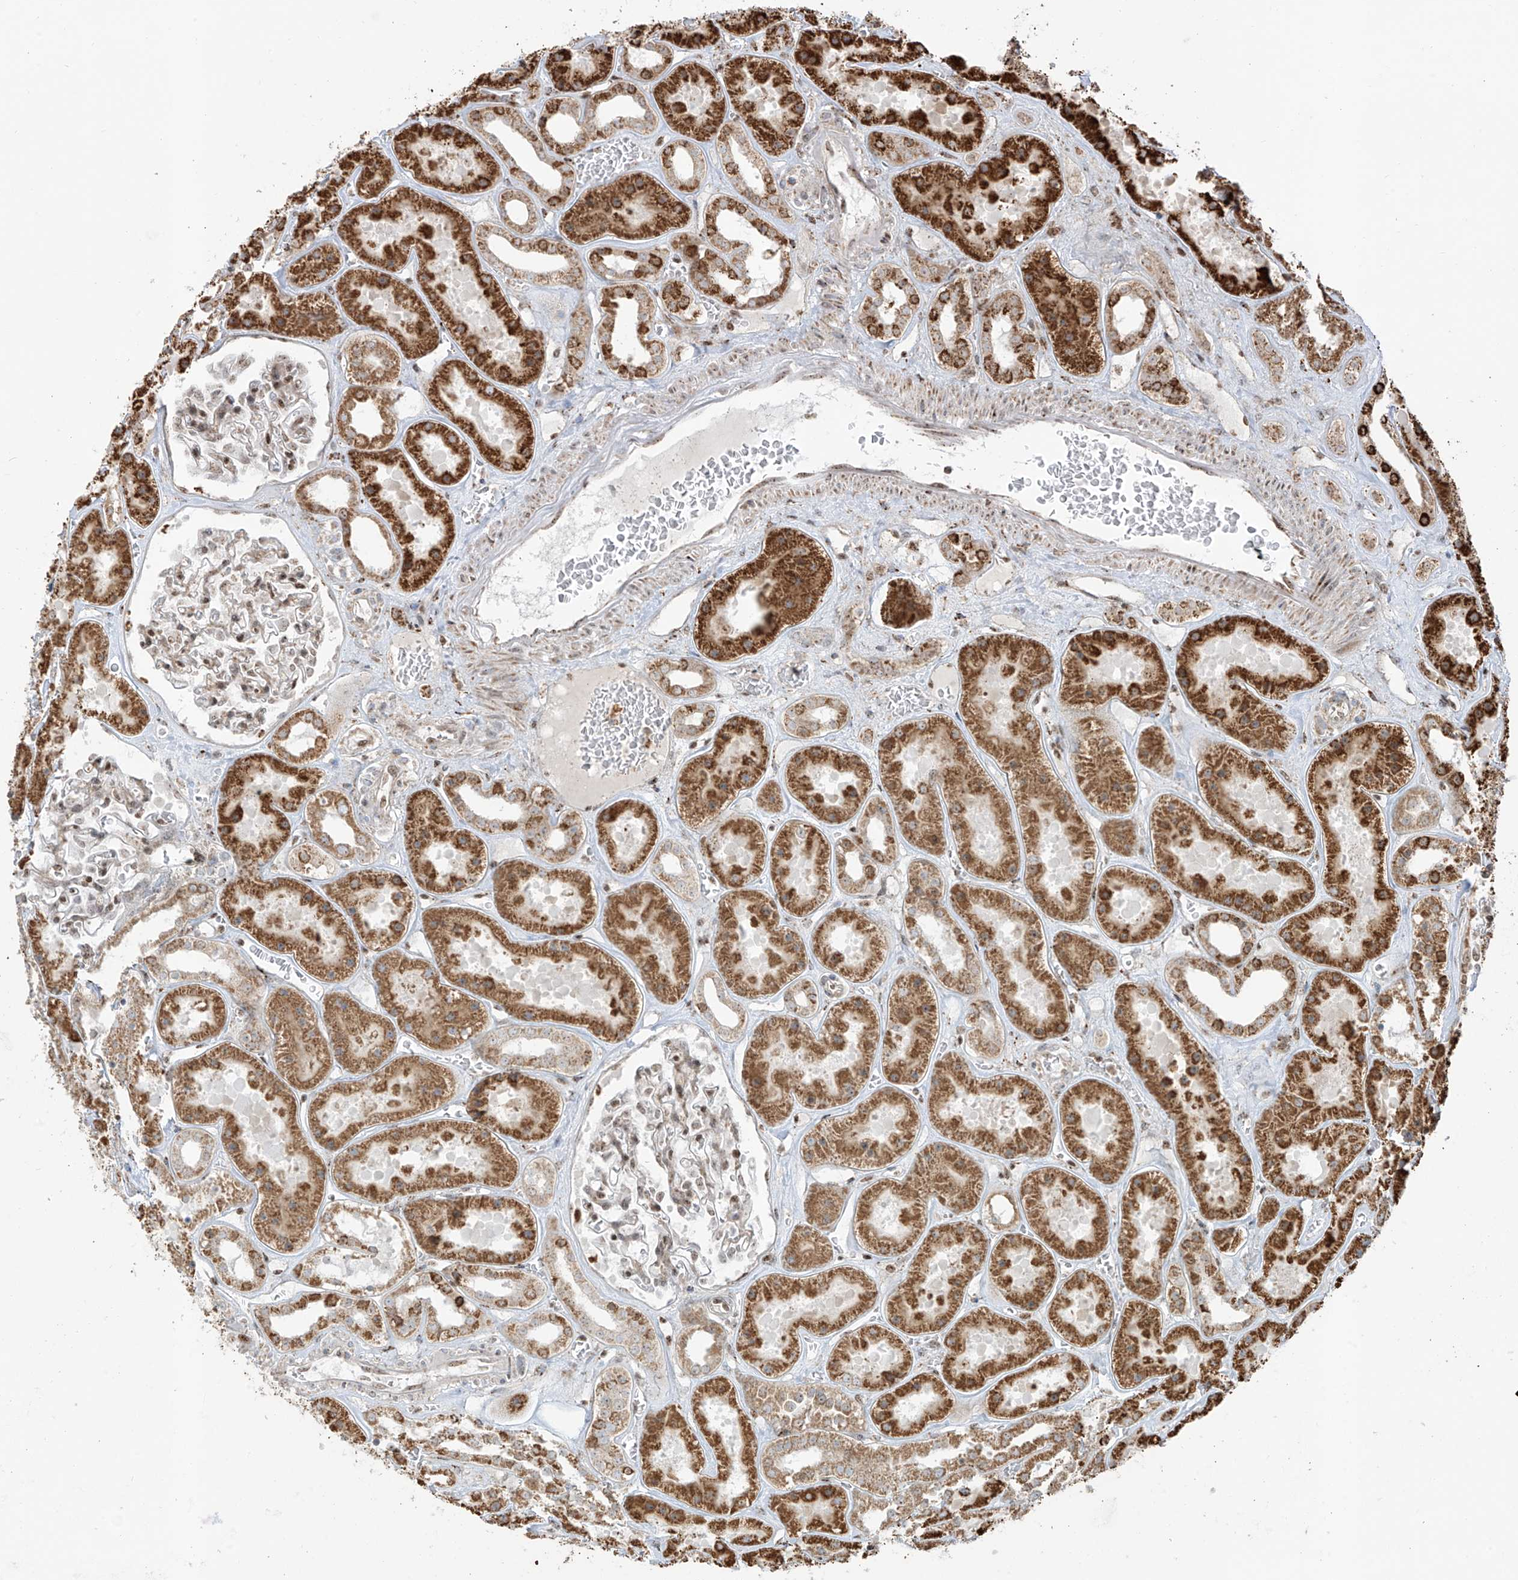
{"staining": {"intensity": "moderate", "quantity": "<25%", "location": "cytoplasmic/membranous,nuclear"}, "tissue": "kidney", "cell_type": "Cells in glomeruli", "image_type": "normal", "snomed": [{"axis": "morphology", "description": "Normal tissue, NOS"}, {"axis": "topography", "description": "Kidney"}], "caption": "Kidney stained with a brown dye demonstrates moderate cytoplasmic/membranous,nuclear positive positivity in about <25% of cells in glomeruli.", "gene": "ZBTB8A", "patient": {"sex": "female", "age": 41}}